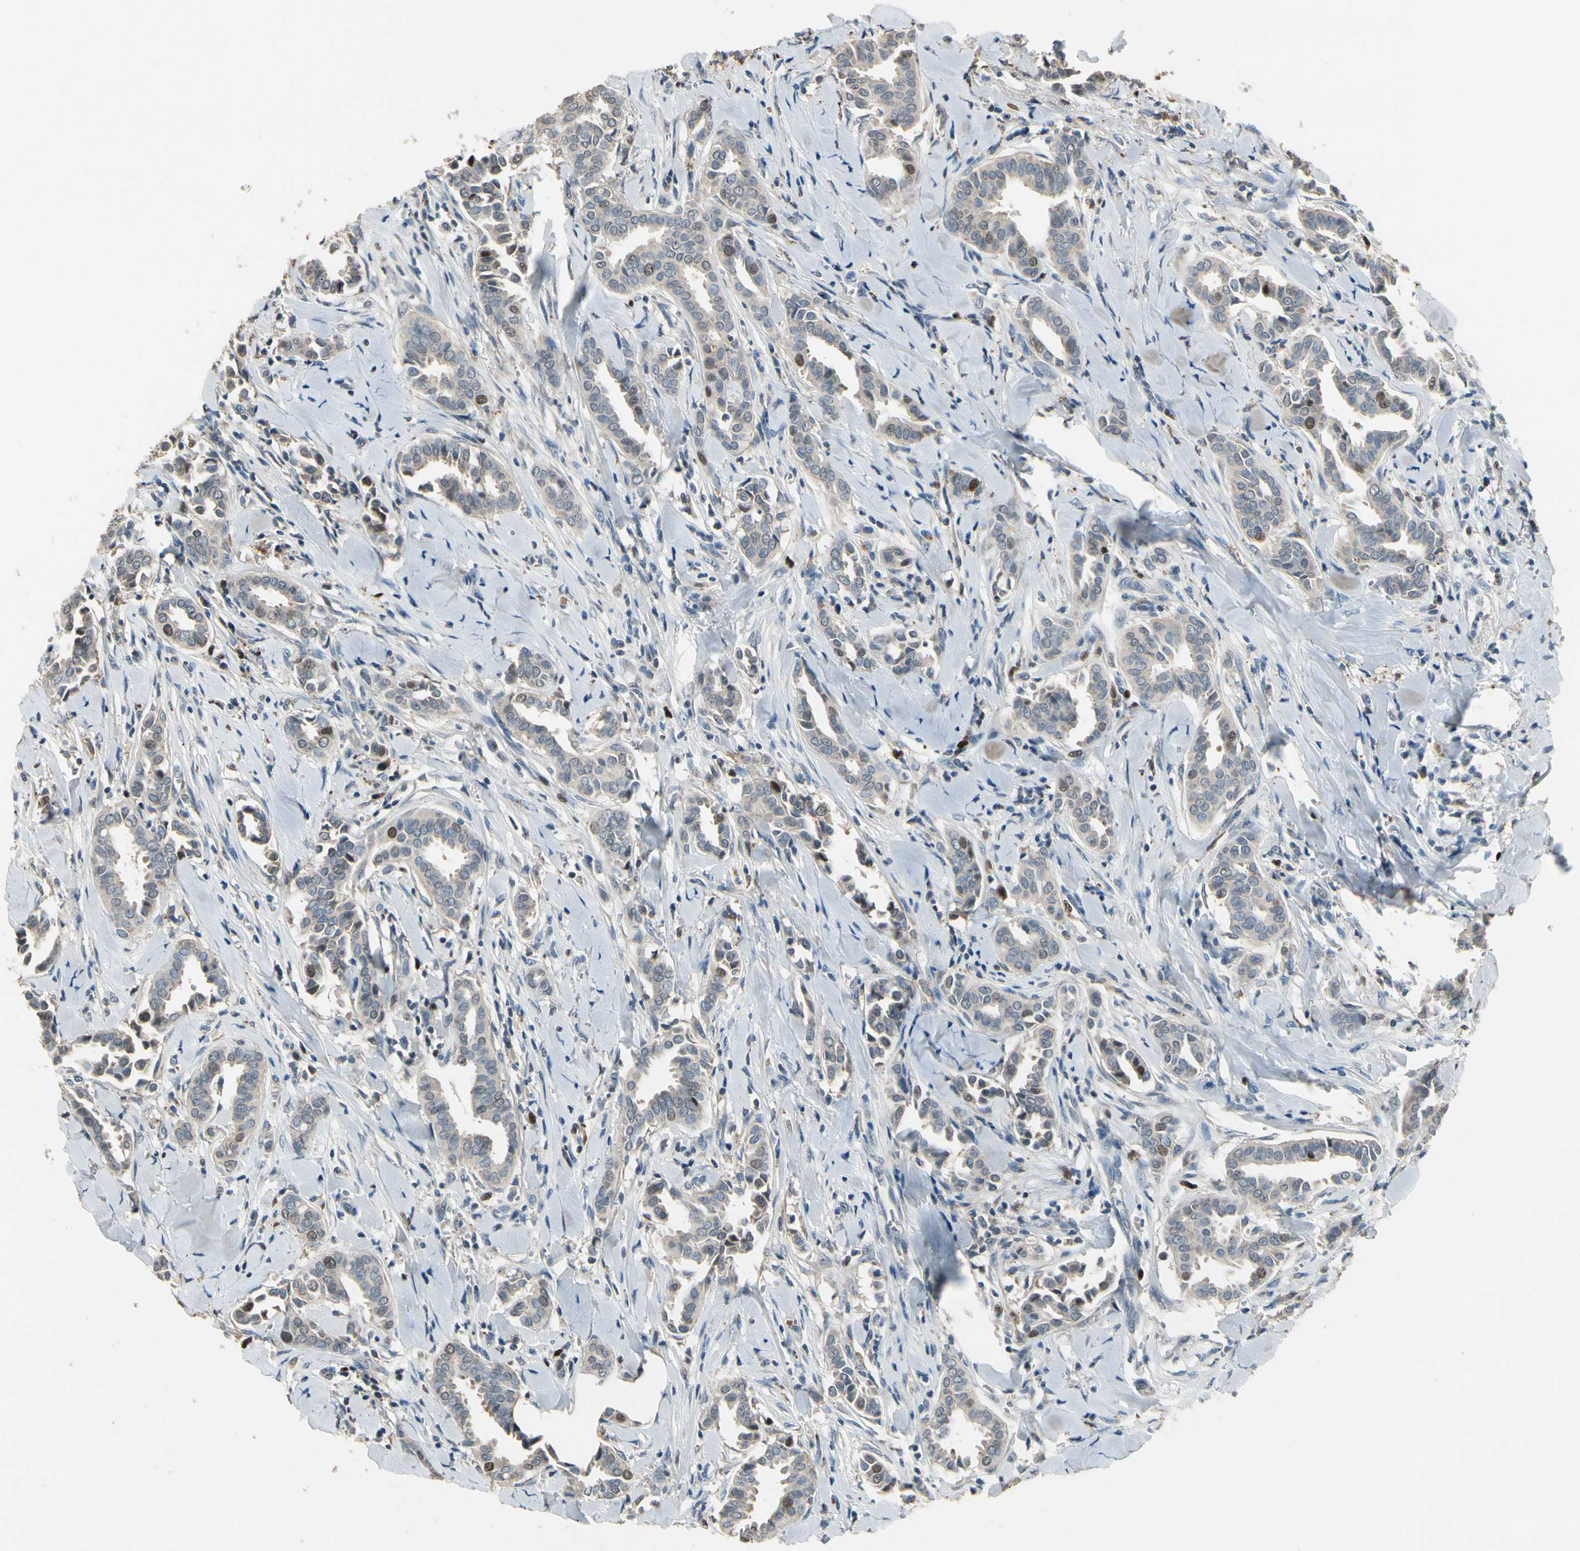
{"staining": {"intensity": "moderate", "quantity": "<25%", "location": "nuclear"}, "tissue": "head and neck cancer", "cell_type": "Tumor cells", "image_type": "cancer", "snomed": [{"axis": "morphology", "description": "Adenocarcinoma, NOS"}, {"axis": "topography", "description": "Salivary gland"}, {"axis": "topography", "description": "Head-Neck"}], "caption": "This is an image of immunohistochemistry (IHC) staining of head and neck adenocarcinoma, which shows moderate positivity in the nuclear of tumor cells.", "gene": "ZKSCAN4", "patient": {"sex": "female", "age": 59}}